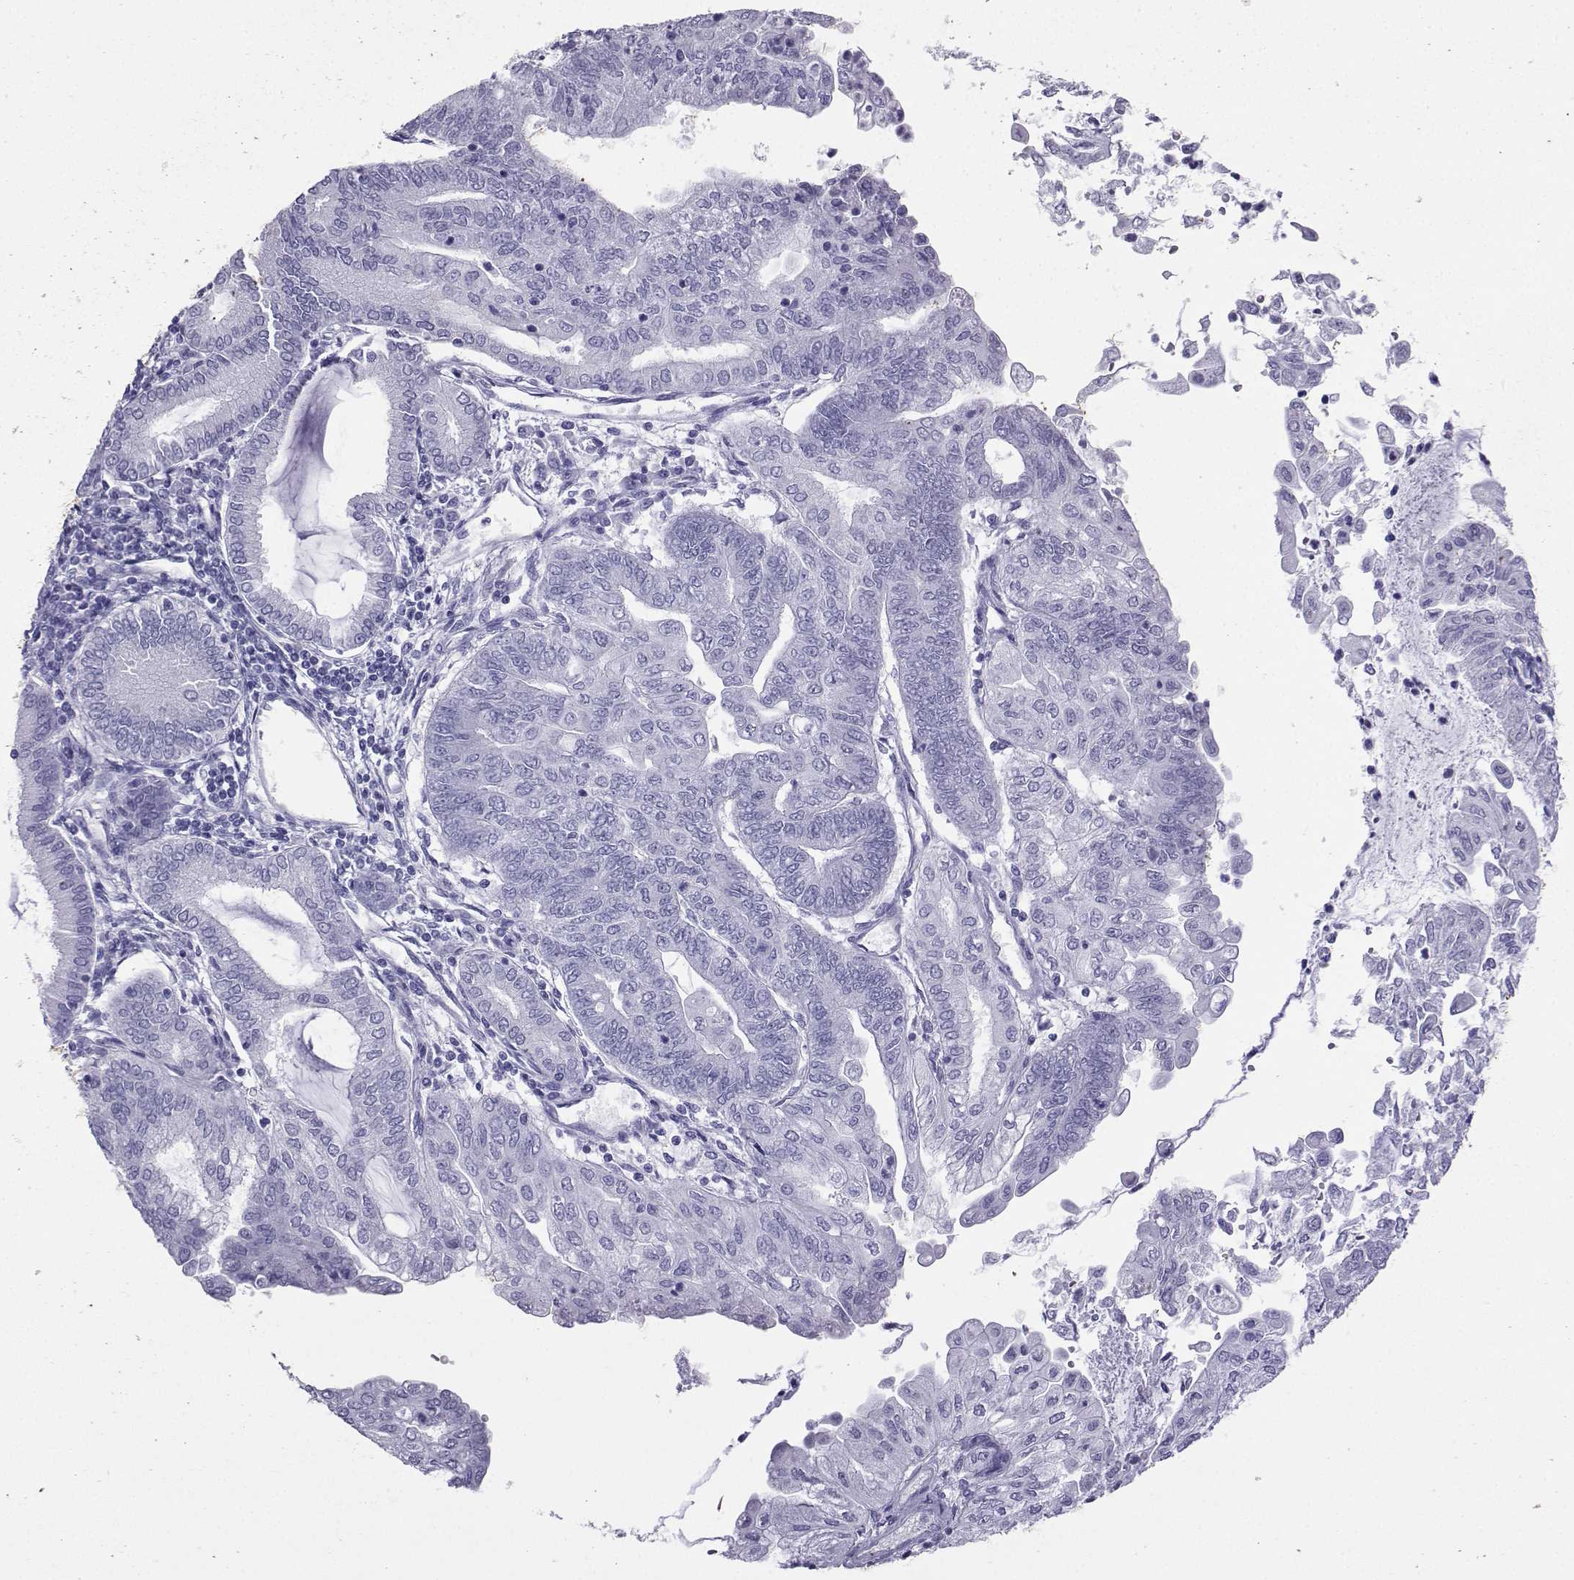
{"staining": {"intensity": "negative", "quantity": "none", "location": "none"}, "tissue": "endometrial cancer", "cell_type": "Tumor cells", "image_type": "cancer", "snomed": [{"axis": "morphology", "description": "Adenocarcinoma, NOS"}, {"axis": "topography", "description": "Endometrium"}], "caption": "High magnification brightfield microscopy of endometrial cancer (adenocarcinoma) stained with DAB (brown) and counterstained with hematoxylin (blue): tumor cells show no significant staining. (DAB immunohistochemistry (IHC) with hematoxylin counter stain).", "gene": "LORICRIN", "patient": {"sex": "female", "age": 55}}